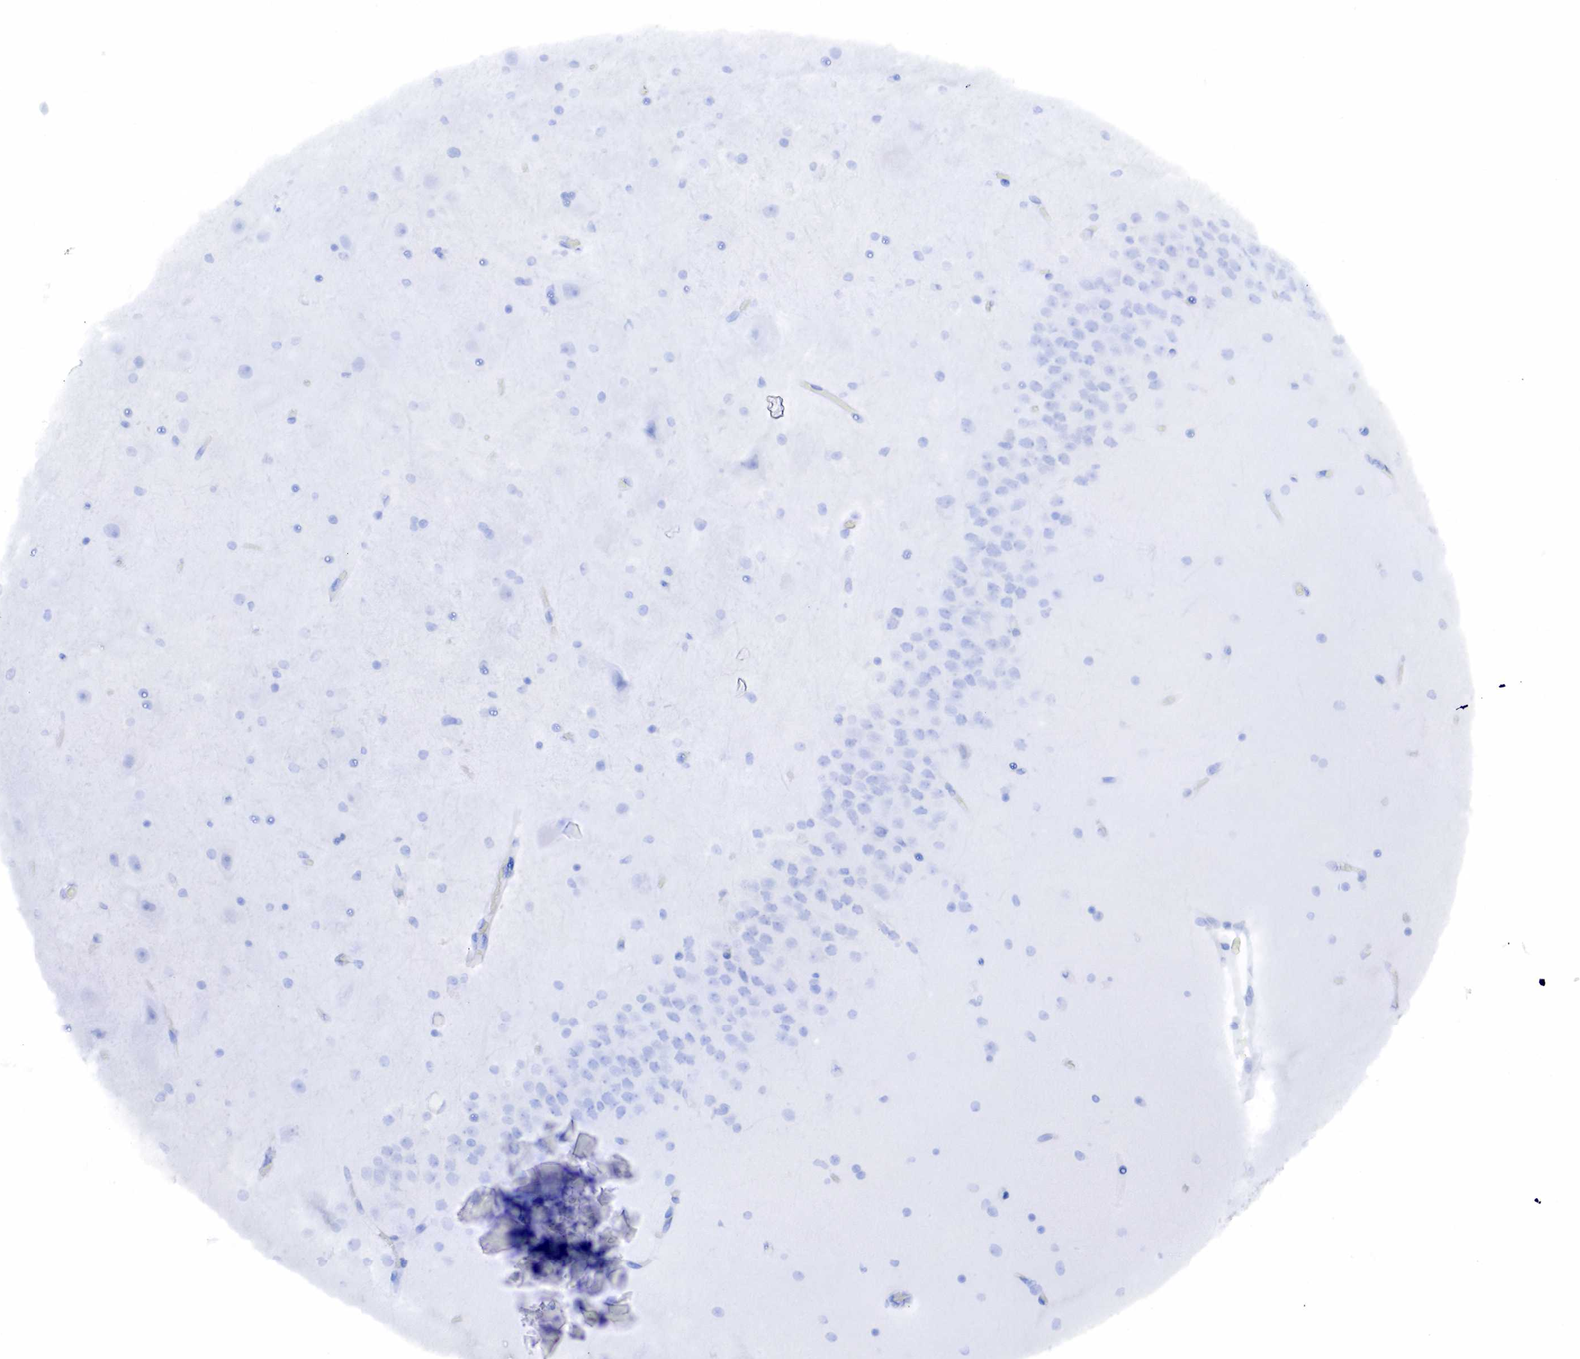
{"staining": {"intensity": "negative", "quantity": "none", "location": "none"}, "tissue": "hippocampus", "cell_type": "Glial cells", "image_type": "normal", "snomed": [{"axis": "morphology", "description": "Normal tissue, NOS"}, {"axis": "topography", "description": "Hippocampus"}], "caption": "DAB immunohistochemical staining of normal human hippocampus demonstrates no significant staining in glial cells.", "gene": "KRT19", "patient": {"sex": "female", "age": 54}}